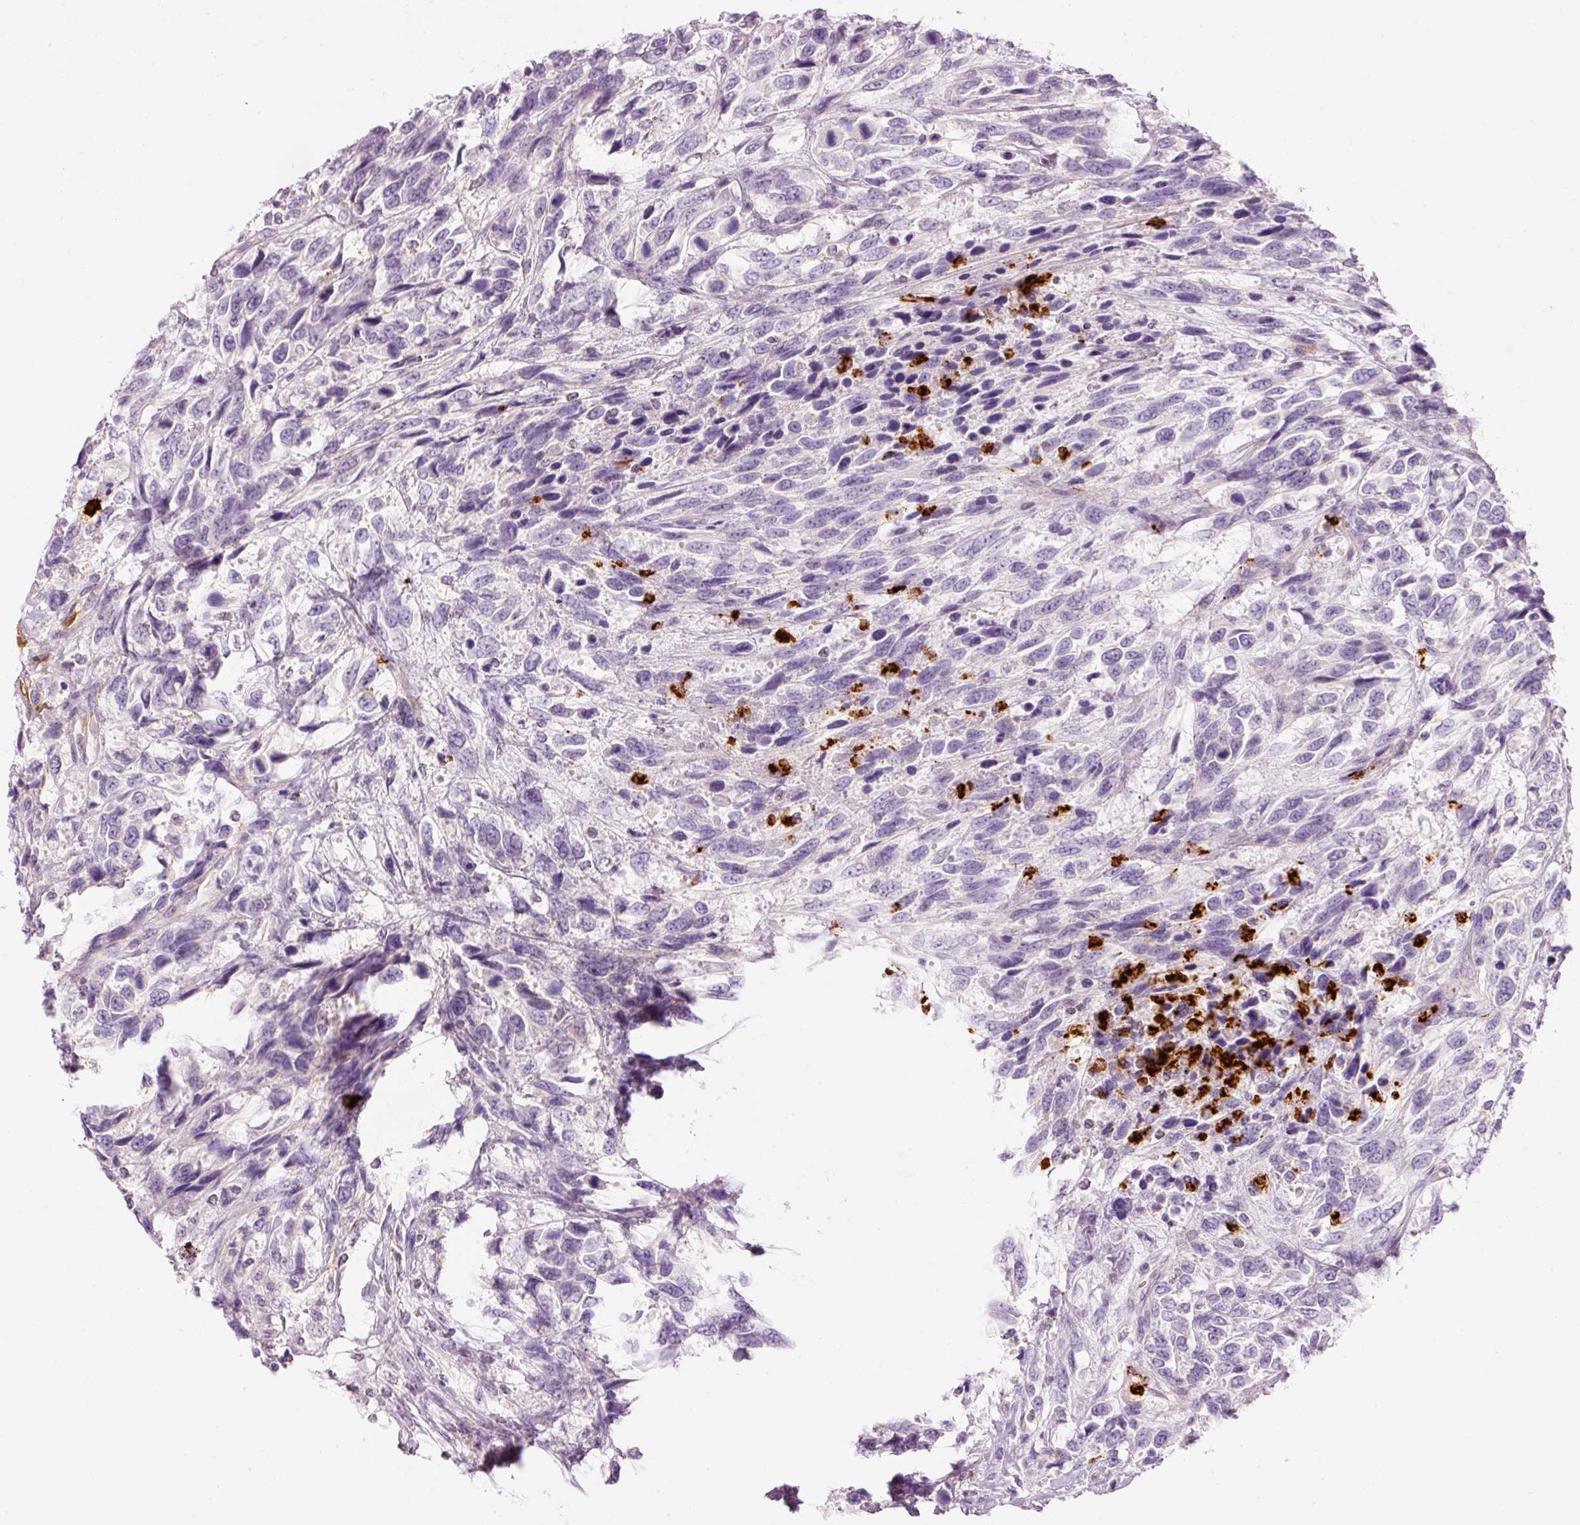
{"staining": {"intensity": "negative", "quantity": "none", "location": "none"}, "tissue": "urothelial cancer", "cell_type": "Tumor cells", "image_type": "cancer", "snomed": [{"axis": "morphology", "description": "Urothelial carcinoma, High grade"}, {"axis": "topography", "description": "Urinary bladder"}], "caption": "This is an IHC image of urothelial cancer. There is no positivity in tumor cells.", "gene": "MAP3K3", "patient": {"sex": "female", "age": 70}}